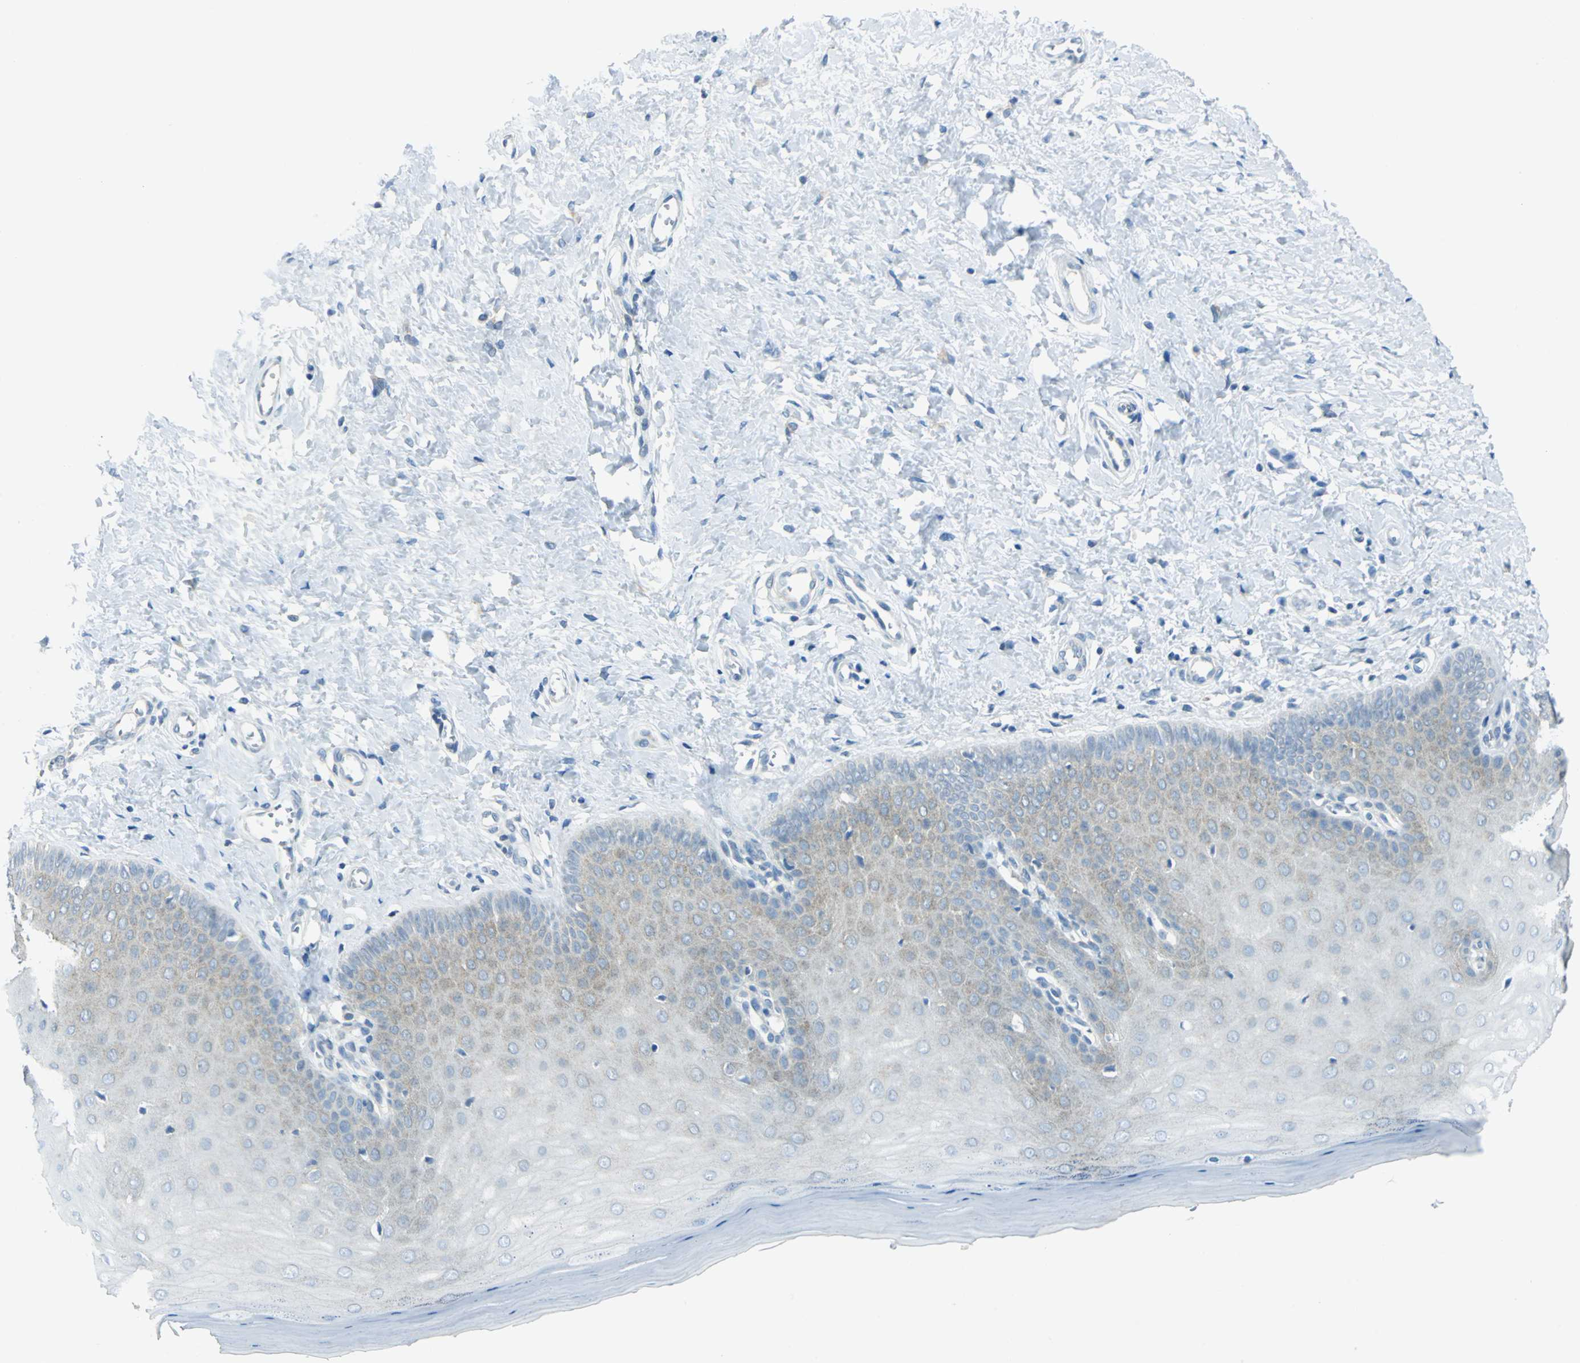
{"staining": {"intensity": "negative", "quantity": "none", "location": "none"}, "tissue": "cervix", "cell_type": "Glandular cells", "image_type": "normal", "snomed": [{"axis": "morphology", "description": "Normal tissue, NOS"}, {"axis": "topography", "description": "Cervix"}], "caption": "IHC micrograph of benign cervix: cervix stained with DAB reveals no significant protein staining in glandular cells.", "gene": "ALDOA", "patient": {"sex": "female", "age": 55}}